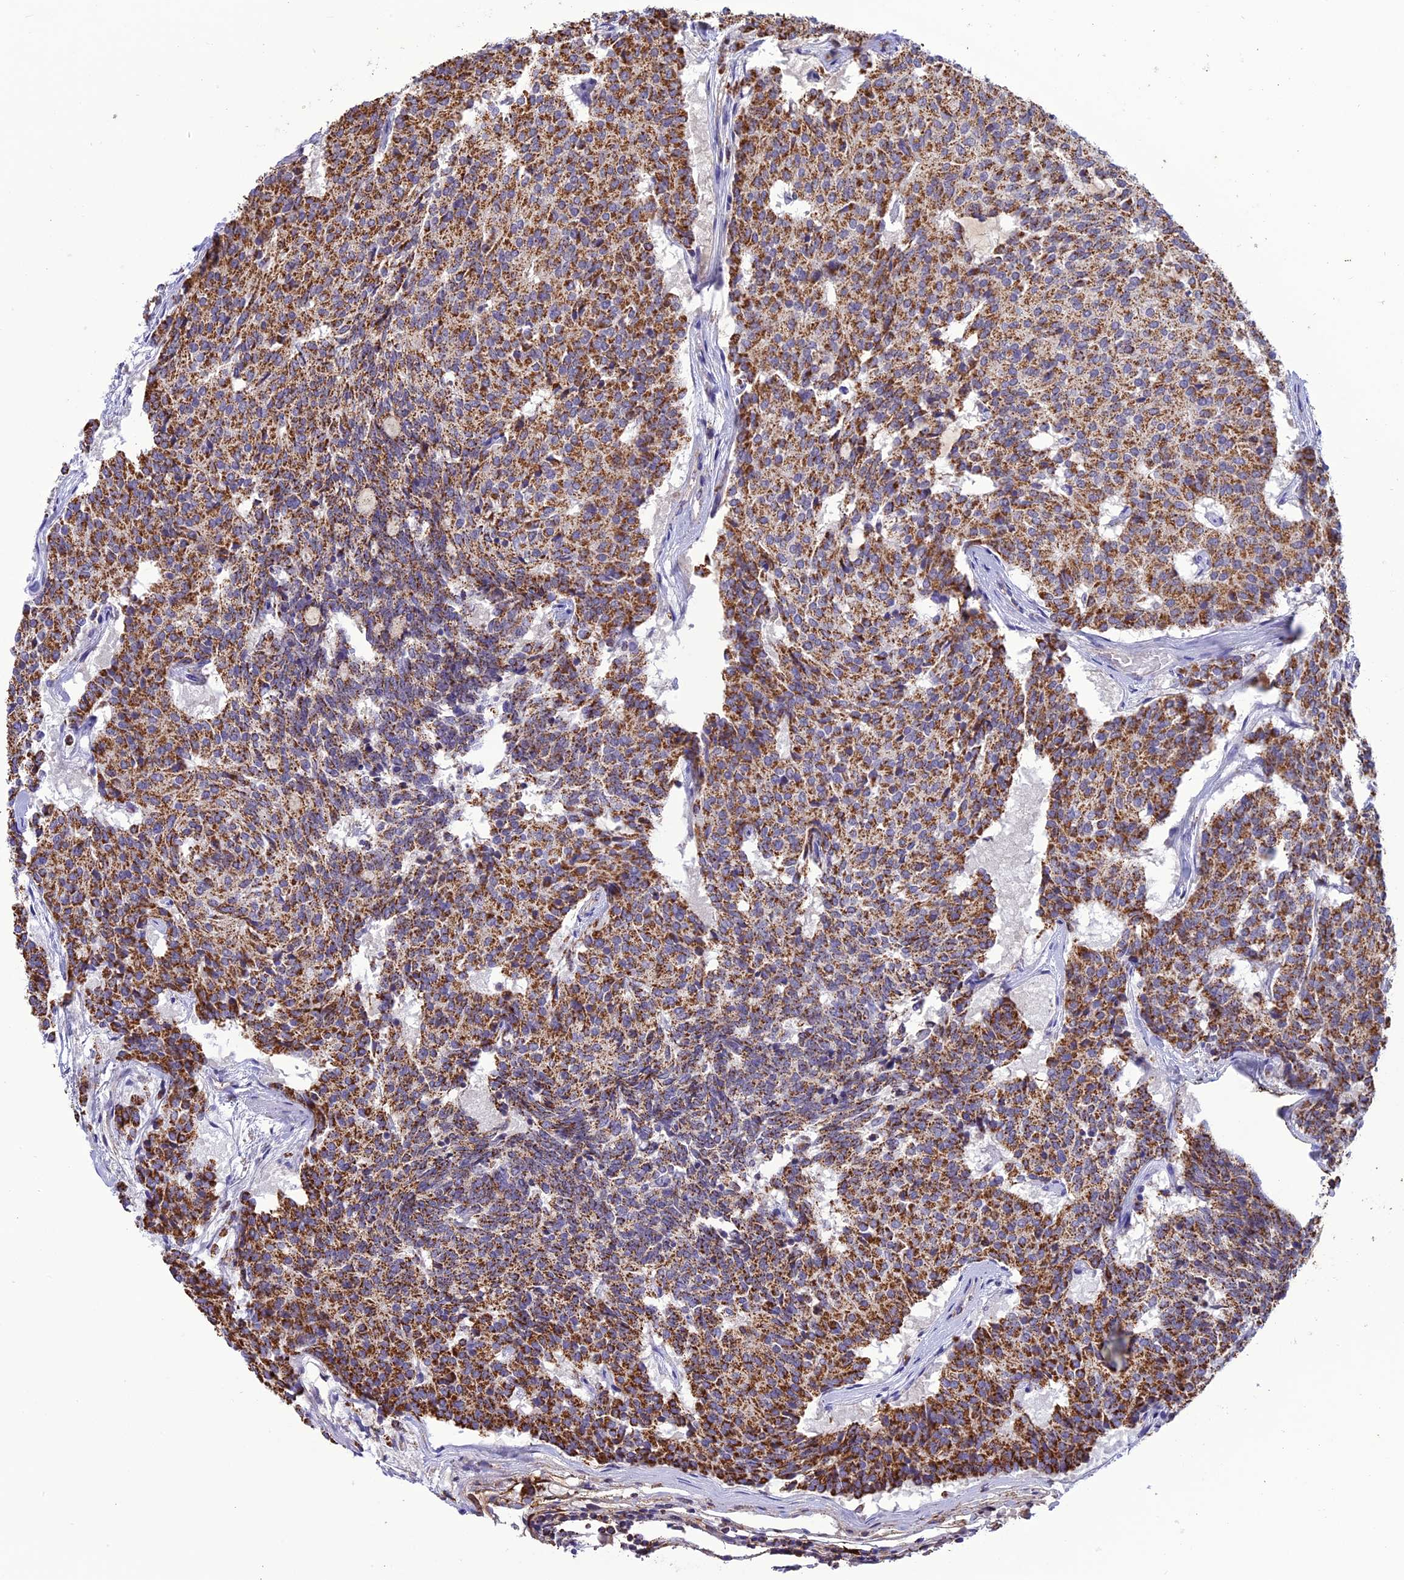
{"staining": {"intensity": "moderate", "quantity": ">75%", "location": "cytoplasmic/membranous"}, "tissue": "carcinoid", "cell_type": "Tumor cells", "image_type": "cancer", "snomed": [{"axis": "morphology", "description": "Carcinoid, malignant, NOS"}, {"axis": "topography", "description": "Pancreas"}], "caption": "The micrograph shows staining of carcinoid (malignant), revealing moderate cytoplasmic/membranous protein positivity (brown color) within tumor cells.", "gene": "KCNG1", "patient": {"sex": "female", "age": 54}}